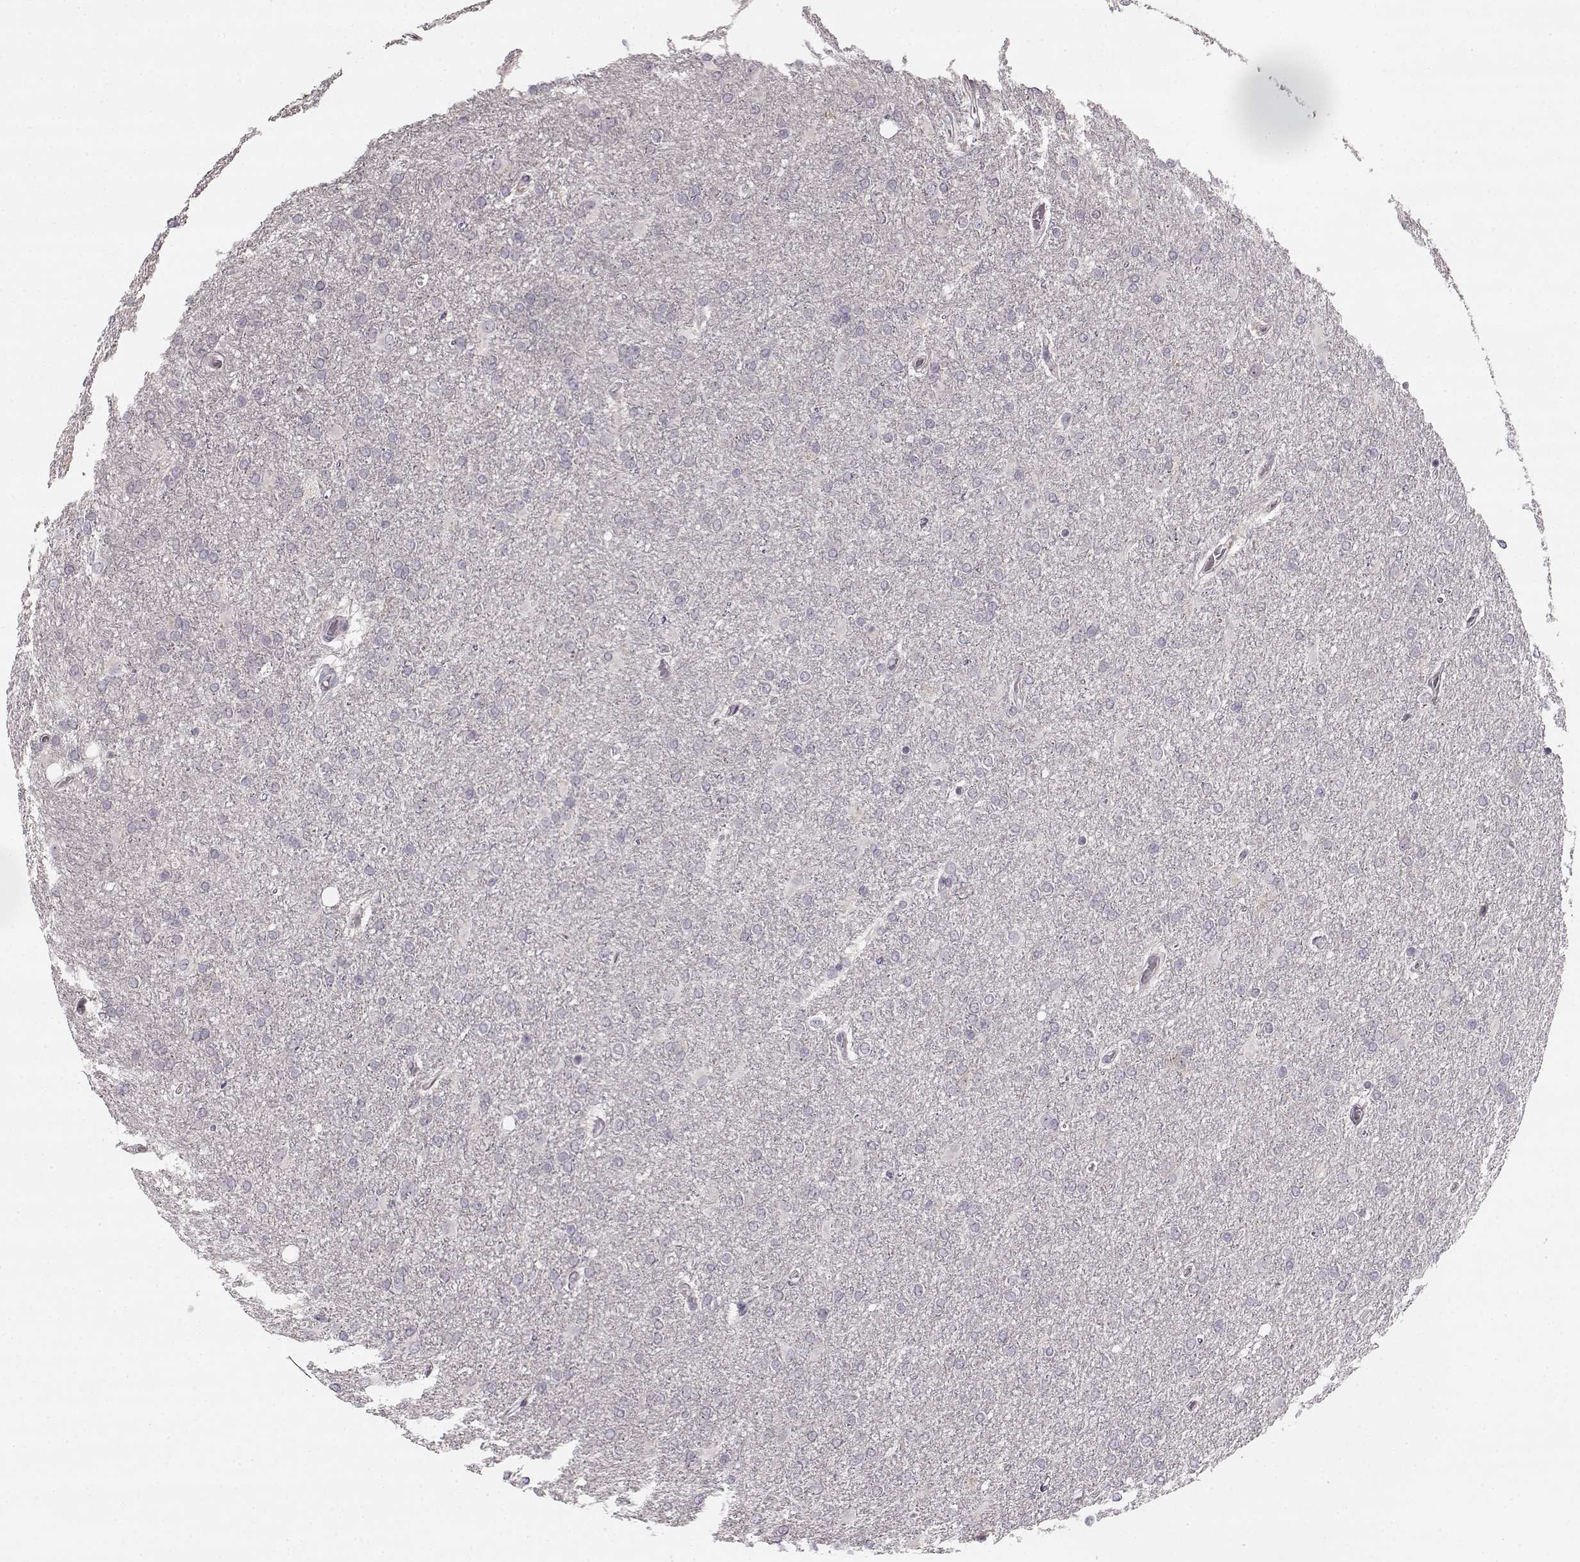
{"staining": {"intensity": "negative", "quantity": "none", "location": "none"}, "tissue": "glioma", "cell_type": "Tumor cells", "image_type": "cancer", "snomed": [{"axis": "morphology", "description": "Glioma, malignant, High grade"}, {"axis": "topography", "description": "Cerebral cortex"}], "caption": "Immunohistochemistry (IHC) micrograph of human malignant glioma (high-grade) stained for a protein (brown), which reveals no positivity in tumor cells.", "gene": "HMMR", "patient": {"sex": "male", "age": 70}}